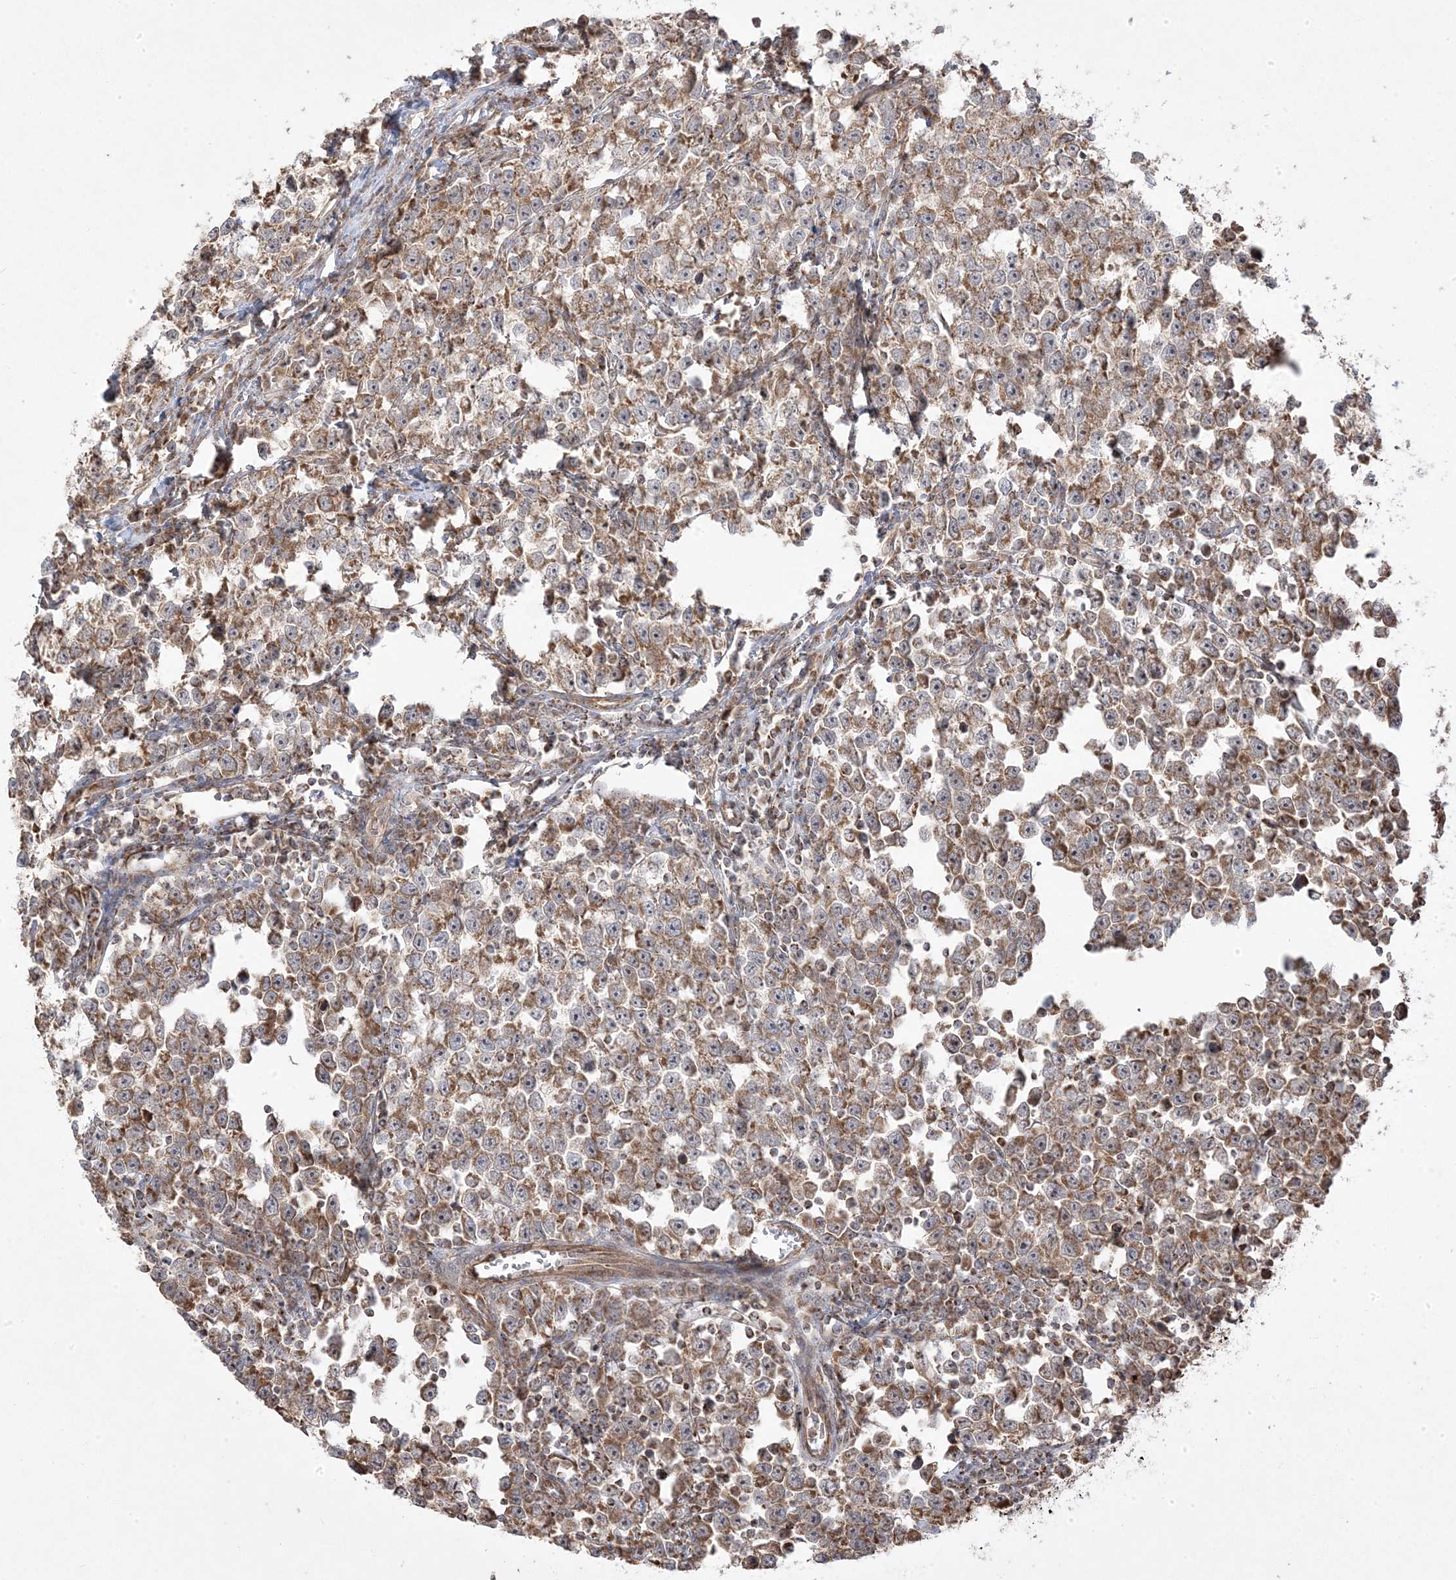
{"staining": {"intensity": "moderate", "quantity": ">75%", "location": "cytoplasmic/membranous"}, "tissue": "testis cancer", "cell_type": "Tumor cells", "image_type": "cancer", "snomed": [{"axis": "morphology", "description": "Normal tissue, NOS"}, {"axis": "morphology", "description": "Seminoma, NOS"}, {"axis": "topography", "description": "Testis"}], "caption": "Testis cancer stained with immunohistochemistry exhibits moderate cytoplasmic/membranous positivity in approximately >75% of tumor cells.", "gene": "CLUAP1", "patient": {"sex": "male", "age": 43}}